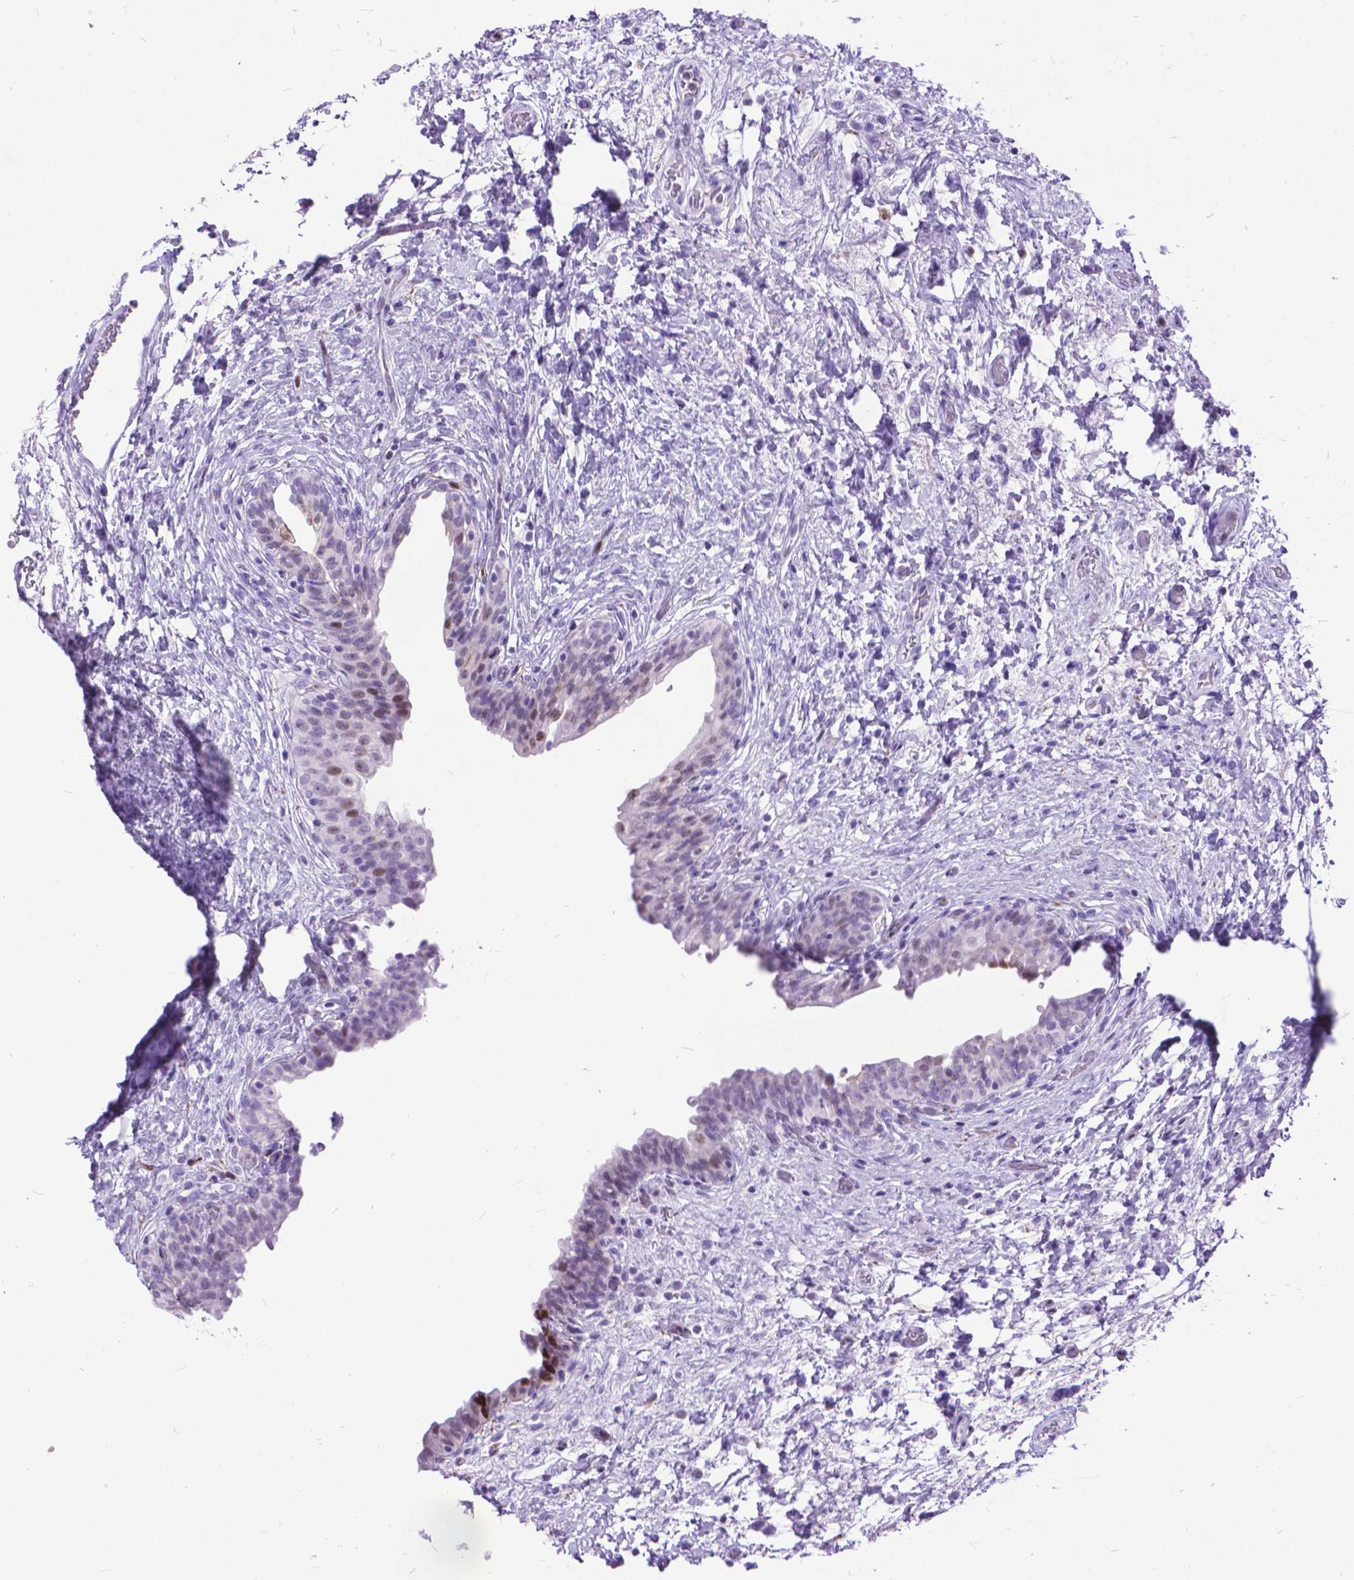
{"staining": {"intensity": "strong", "quantity": "<25%", "location": "nuclear"}, "tissue": "urinary bladder", "cell_type": "Urothelial cells", "image_type": "normal", "snomed": [{"axis": "morphology", "description": "Normal tissue, NOS"}, {"axis": "topography", "description": "Urinary bladder"}], "caption": "Unremarkable urinary bladder shows strong nuclear expression in approximately <25% of urothelial cells.", "gene": "POLE4", "patient": {"sex": "male", "age": 69}}